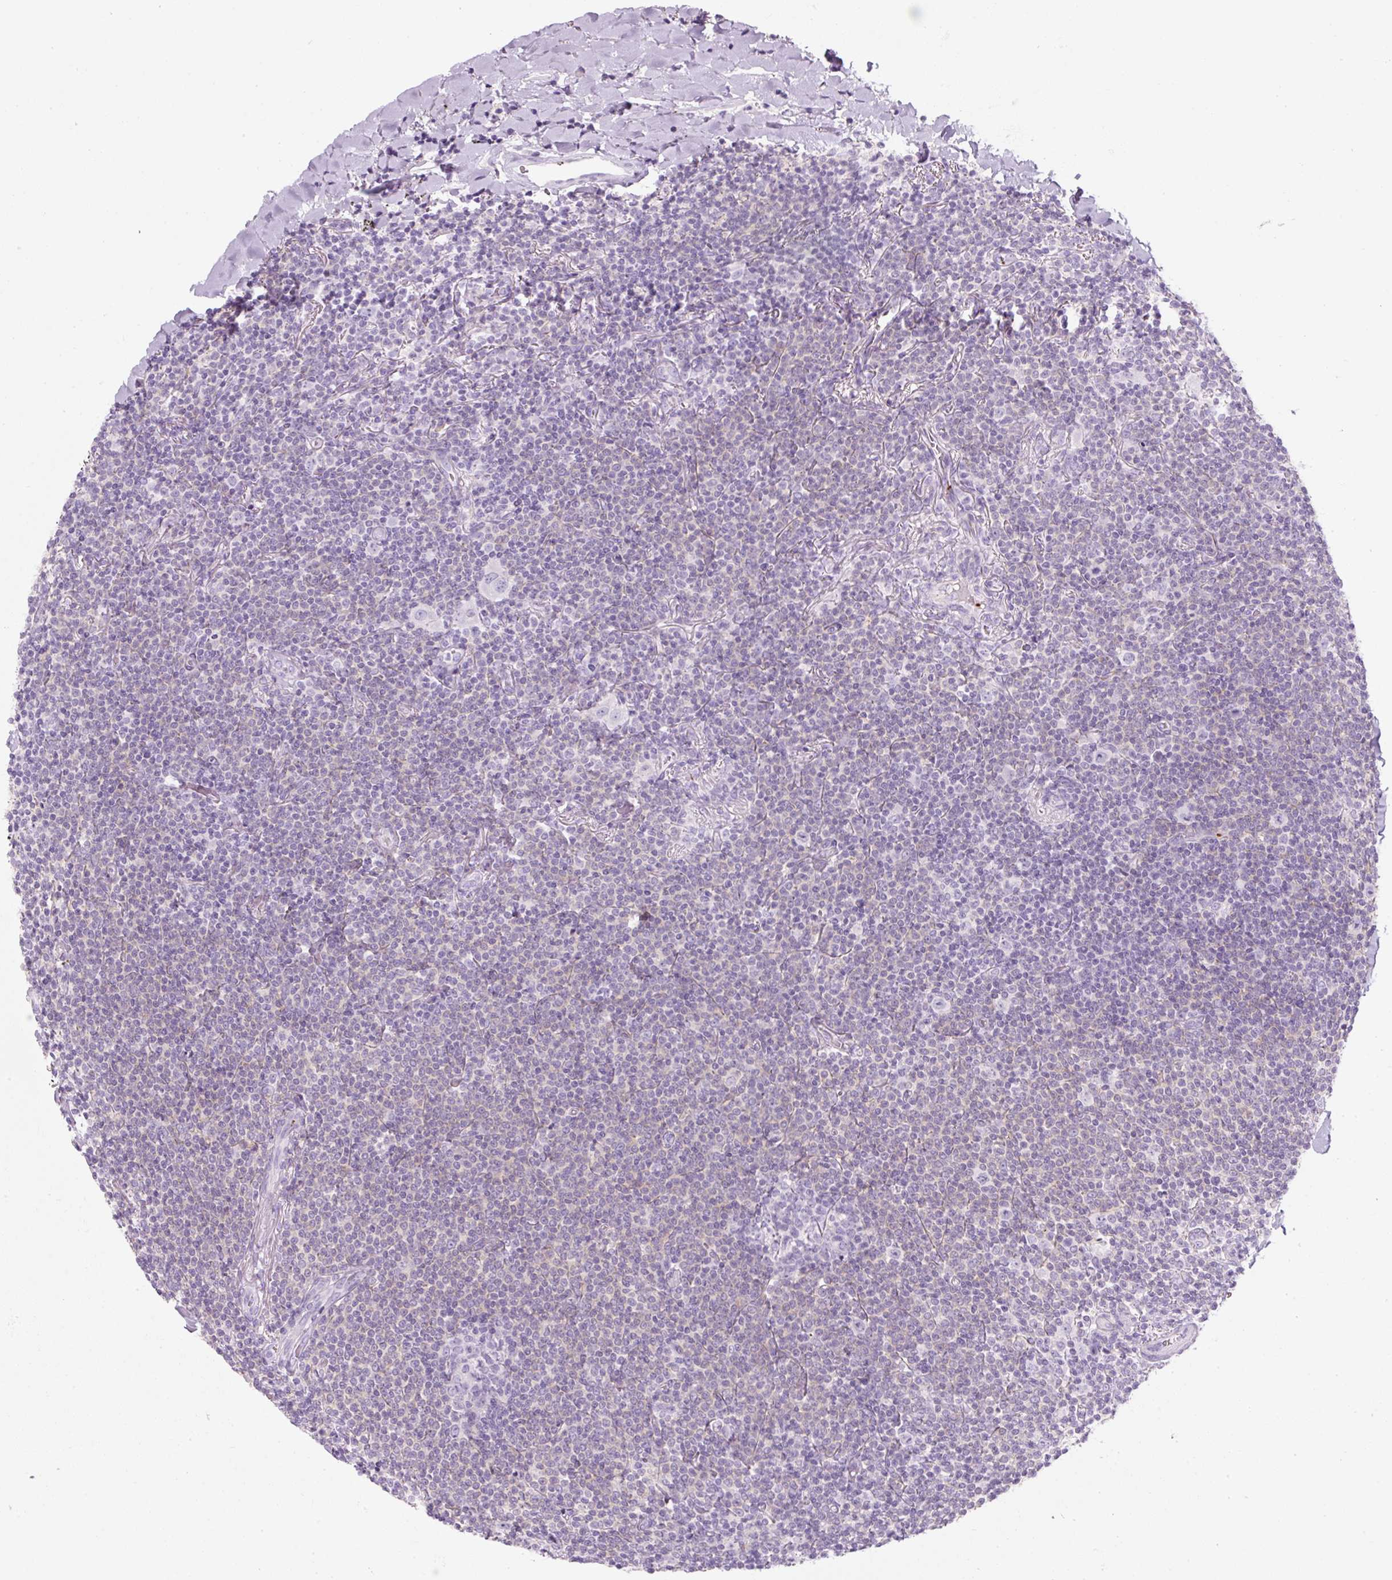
{"staining": {"intensity": "negative", "quantity": "none", "location": "none"}, "tissue": "lymphoma", "cell_type": "Tumor cells", "image_type": "cancer", "snomed": [{"axis": "morphology", "description": "Malignant lymphoma, non-Hodgkin's type, Low grade"}, {"axis": "topography", "description": "Lung"}], "caption": "Protein analysis of lymphoma demonstrates no significant positivity in tumor cells.", "gene": "PF4V1", "patient": {"sex": "female", "age": 71}}